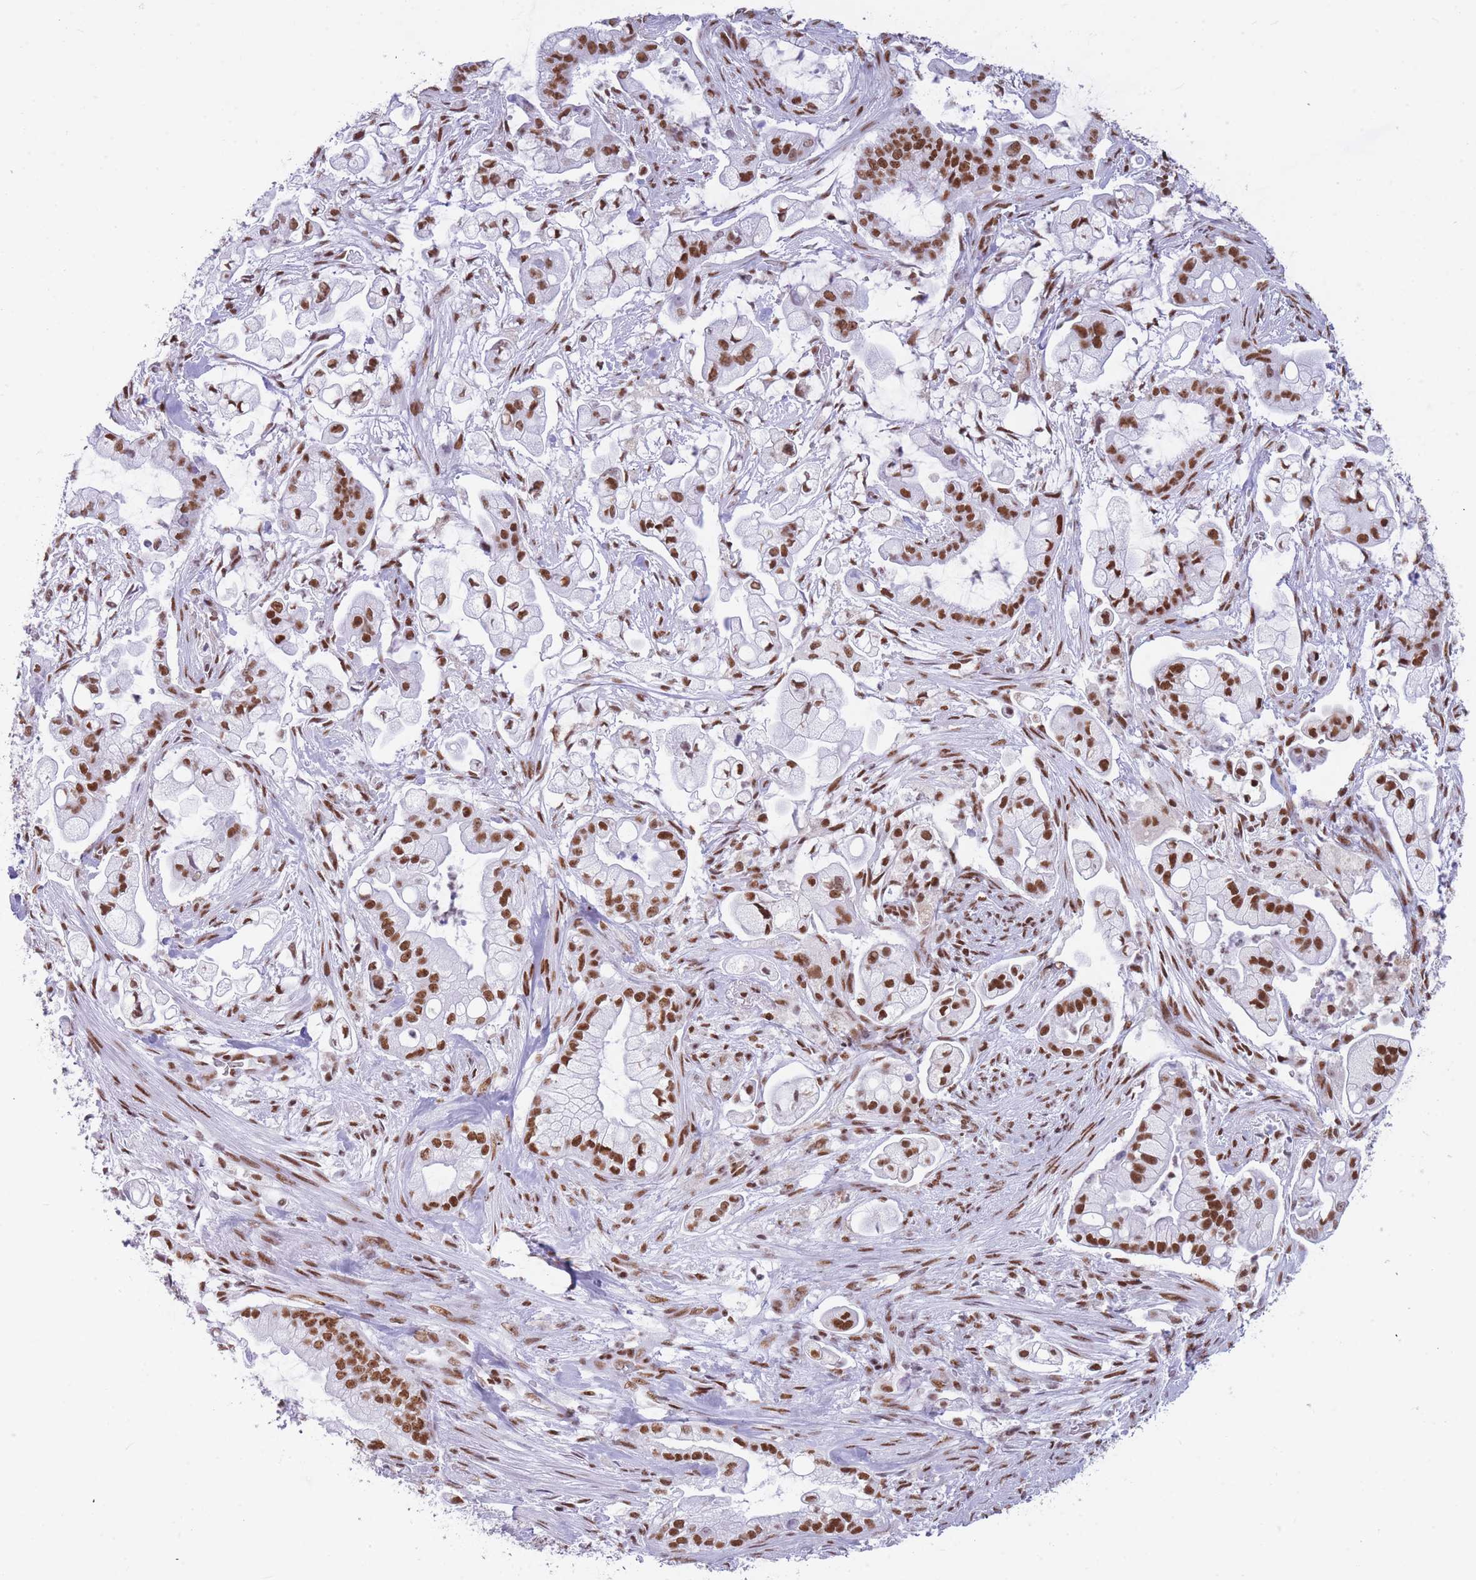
{"staining": {"intensity": "strong", "quantity": ">75%", "location": "nuclear"}, "tissue": "pancreatic cancer", "cell_type": "Tumor cells", "image_type": "cancer", "snomed": [{"axis": "morphology", "description": "Adenocarcinoma, NOS"}, {"axis": "topography", "description": "Pancreas"}], "caption": "A high-resolution histopathology image shows IHC staining of pancreatic cancer, which exhibits strong nuclear staining in approximately >75% of tumor cells. The protein of interest is stained brown, and the nuclei are stained in blue (DAB (3,3'-diaminobenzidine) IHC with brightfield microscopy, high magnification).", "gene": "HNRNPUL1", "patient": {"sex": "female", "age": 69}}